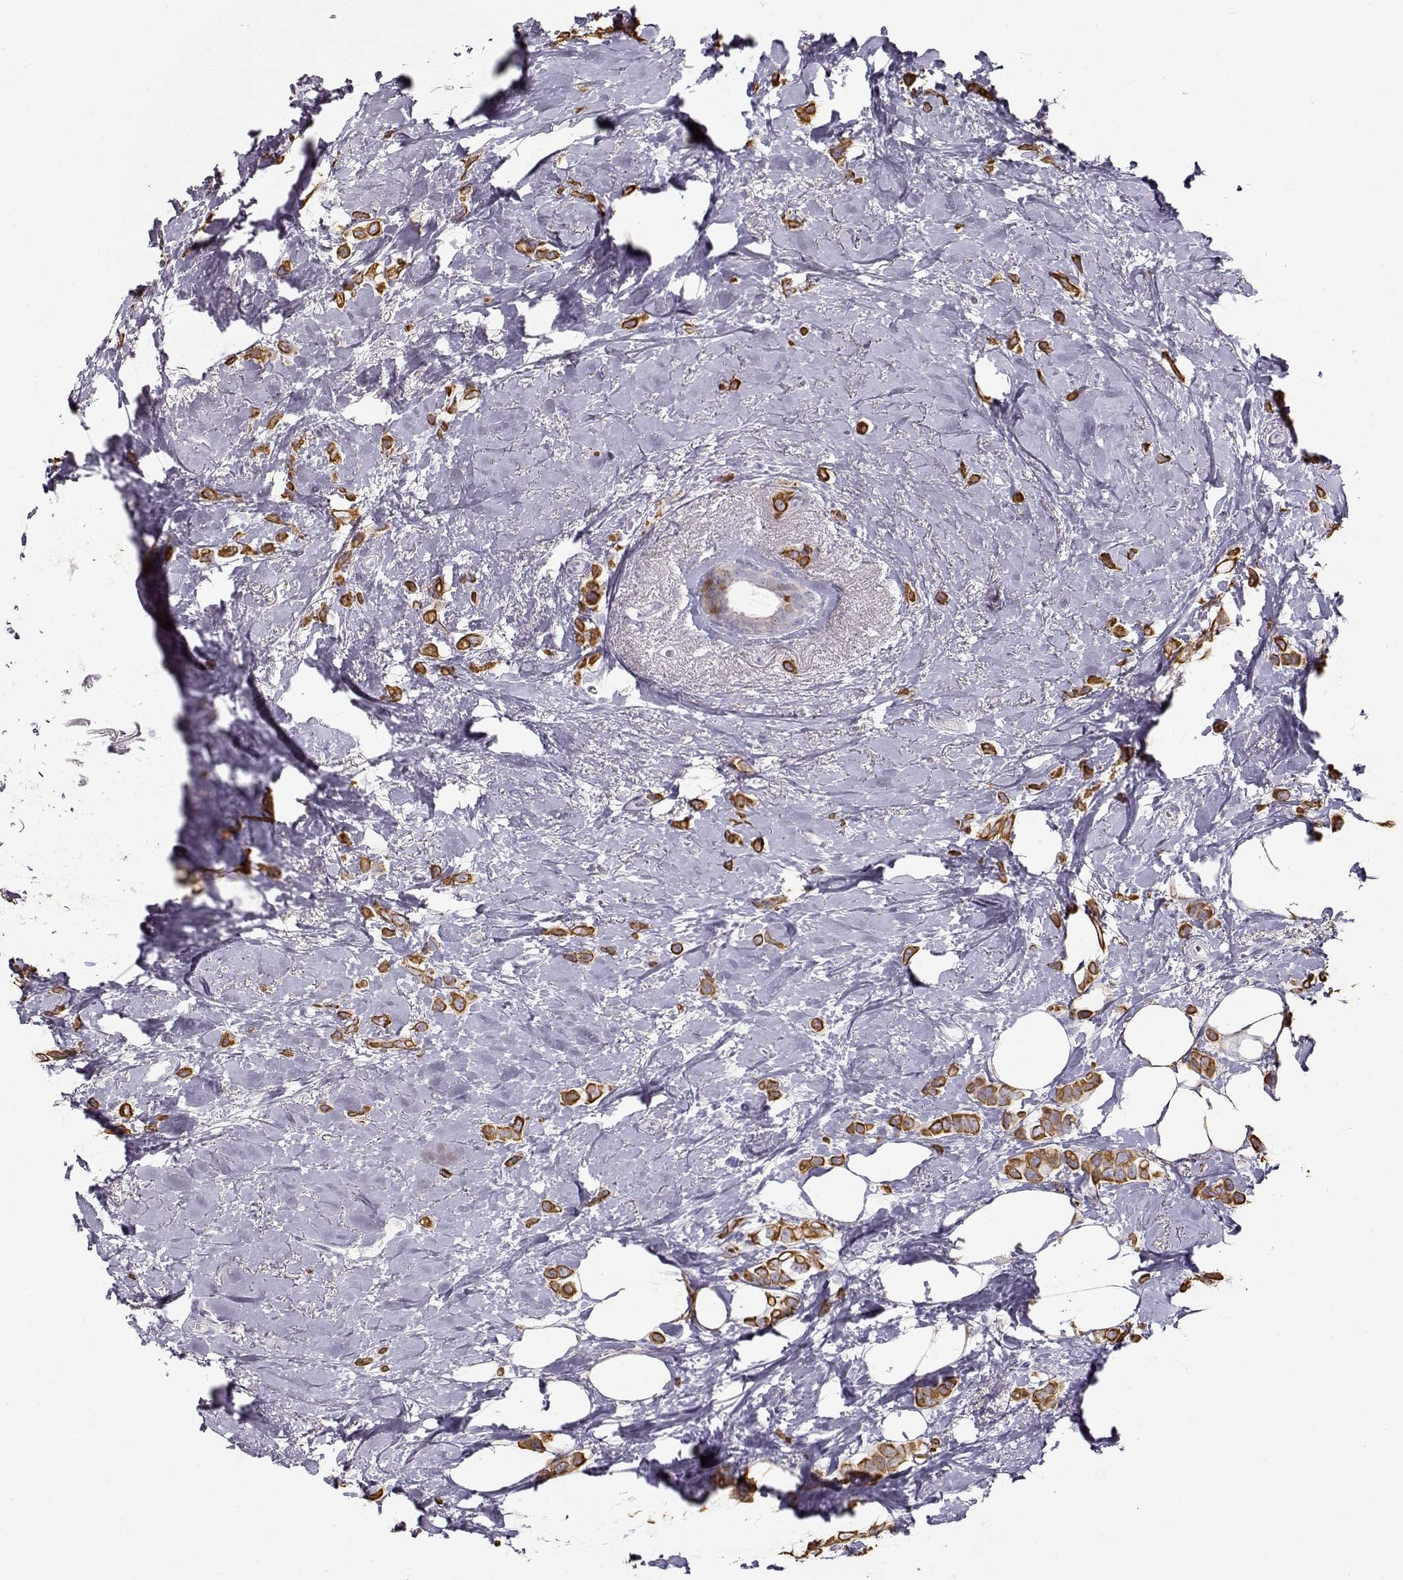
{"staining": {"intensity": "strong", "quantity": ">75%", "location": "cytoplasmic/membranous"}, "tissue": "breast cancer", "cell_type": "Tumor cells", "image_type": "cancer", "snomed": [{"axis": "morphology", "description": "Lobular carcinoma"}, {"axis": "topography", "description": "Breast"}], "caption": "This histopathology image exhibits immunohistochemistry (IHC) staining of lobular carcinoma (breast), with high strong cytoplasmic/membranous positivity in about >75% of tumor cells.", "gene": "S100B", "patient": {"sex": "female", "age": 66}}